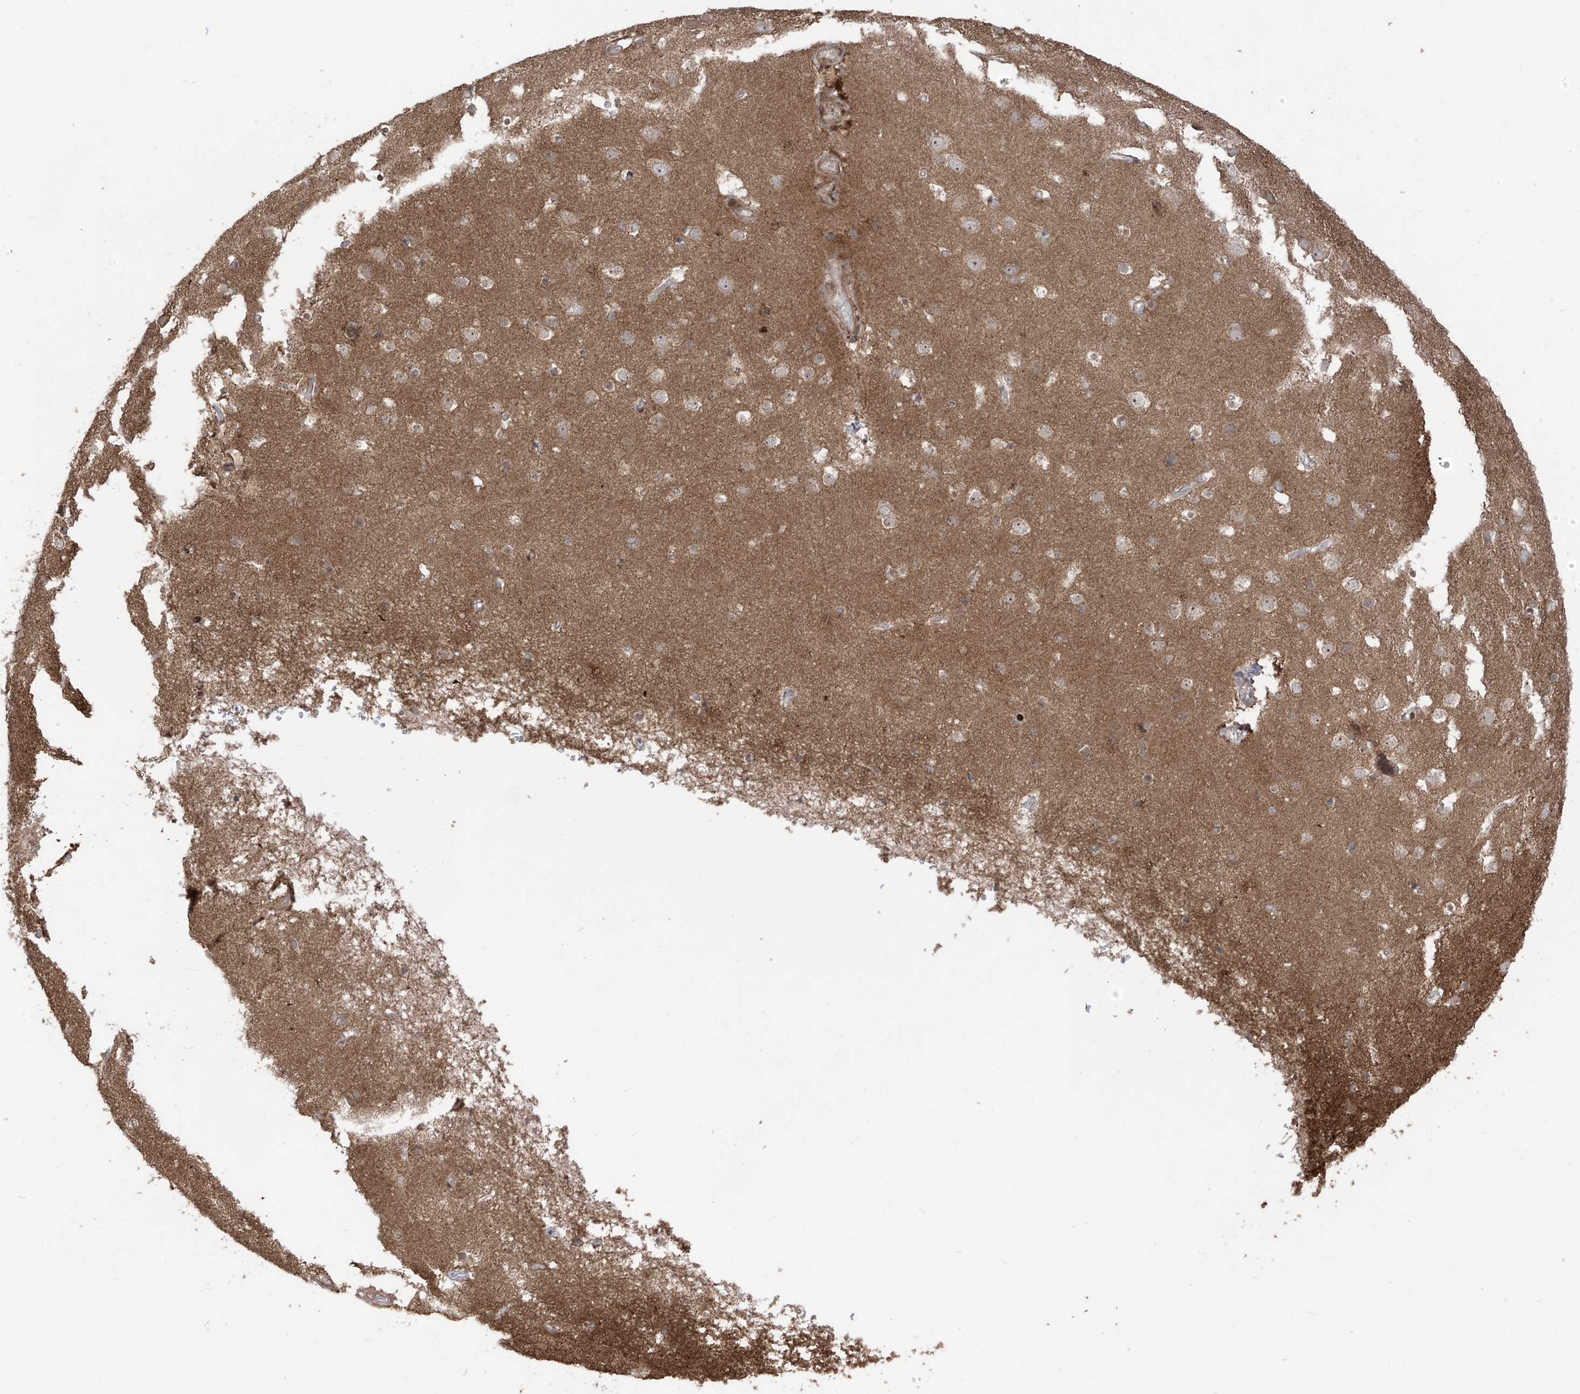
{"staining": {"intensity": "moderate", "quantity": "25%-75%", "location": "cytoplasmic/membranous"}, "tissue": "cerebral cortex", "cell_type": "Endothelial cells", "image_type": "normal", "snomed": [{"axis": "morphology", "description": "Normal tissue, NOS"}, {"axis": "topography", "description": "Cerebral cortex"}], "caption": "Protein staining by immunohistochemistry shows moderate cytoplasmic/membranous expression in about 25%-75% of endothelial cells in benign cerebral cortex. (Stains: DAB in brown, nuclei in blue, Microscopy: brightfield microscopy at high magnification).", "gene": "LRRC74A", "patient": {"sex": "male", "age": 54}}